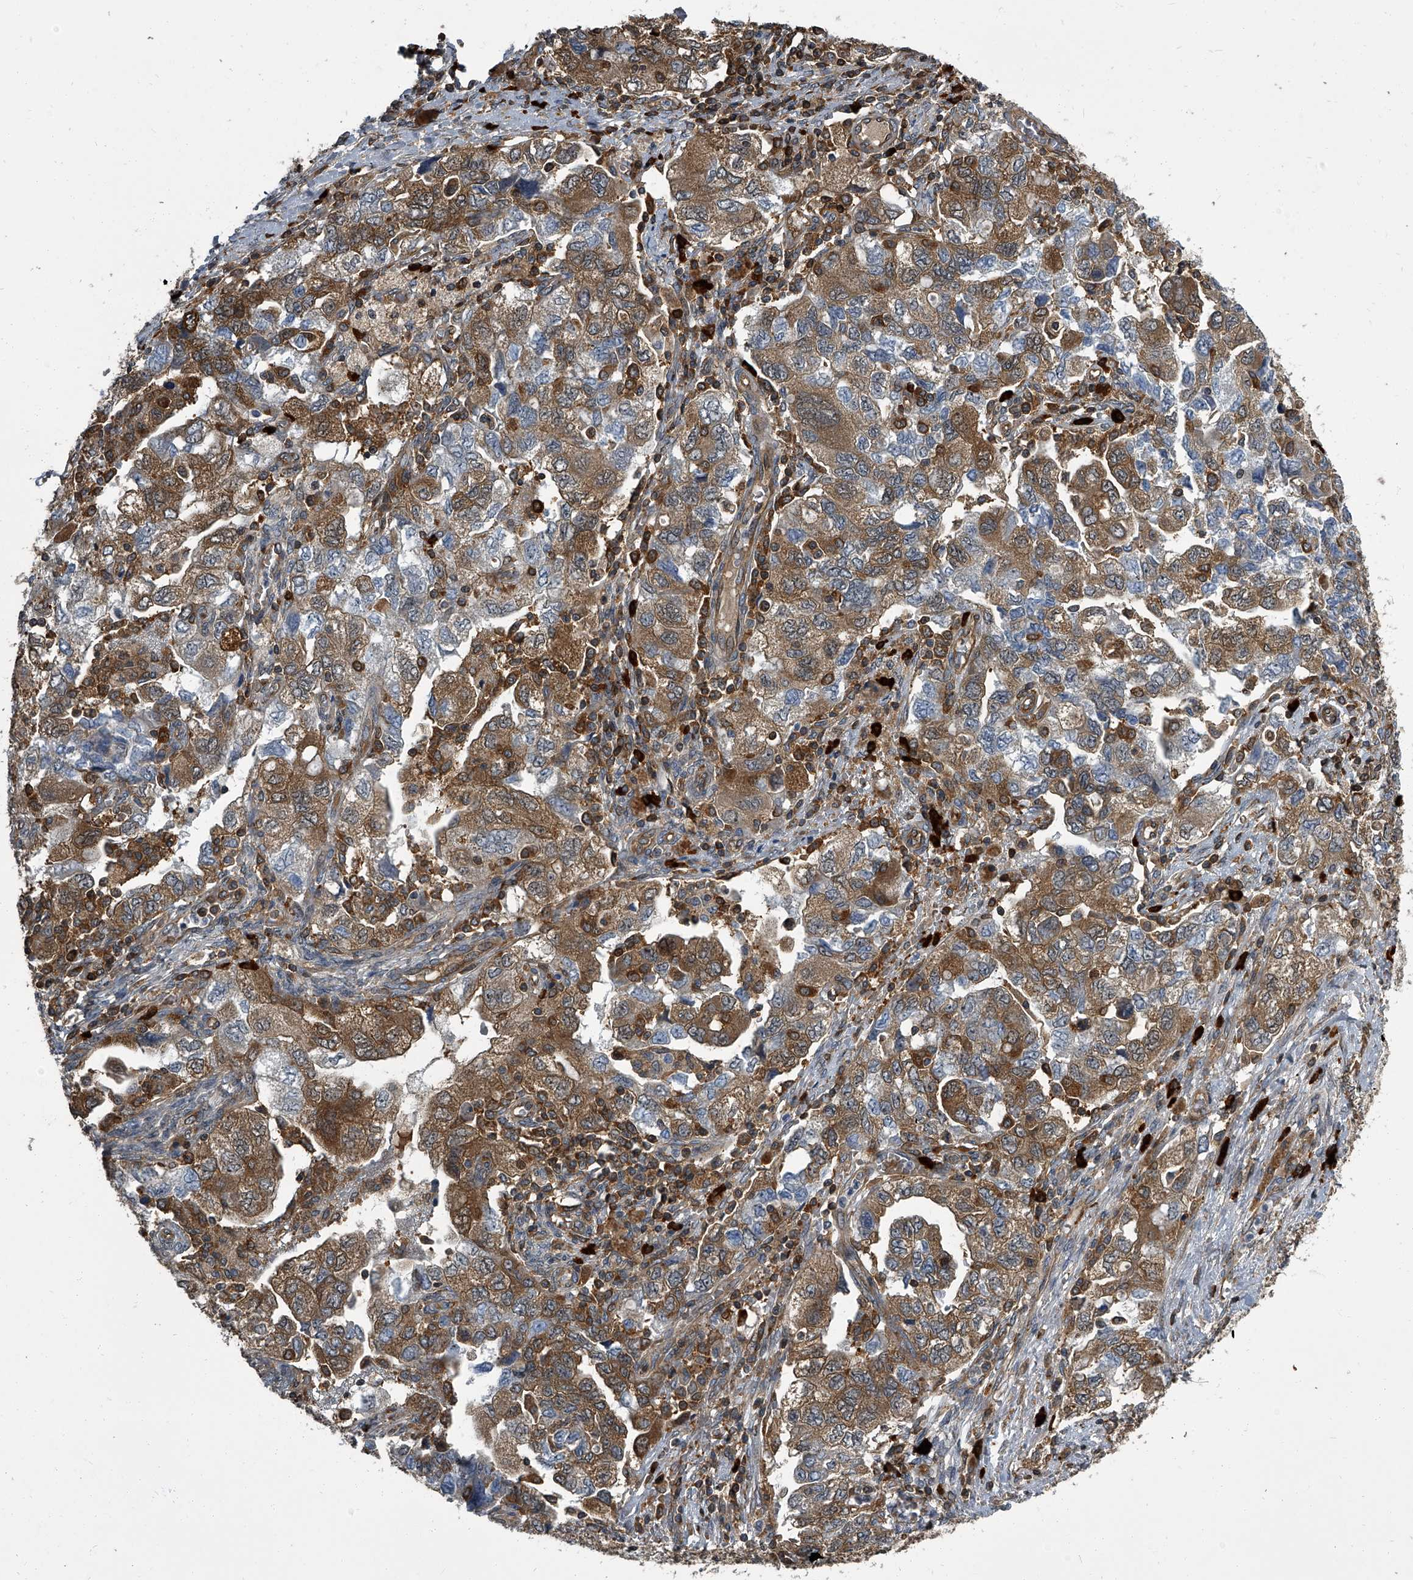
{"staining": {"intensity": "moderate", "quantity": ">75%", "location": "cytoplasmic/membranous"}, "tissue": "ovarian cancer", "cell_type": "Tumor cells", "image_type": "cancer", "snomed": [{"axis": "morphology", "description": "Carcinoma, NOS"}, {"axis": "morphology", "description": "Cystadenocarcinoma, serous, NOS"}, {"axis": "topography", "description": "Ovary"}], "caption": "A medium amount of moderate cytoplasmic/membranous staining is present in about >75% of tumor cells in serous cystadenocarcinoma (ovarian) tissue.", "gene": "CDV3", "patient": {"sex": "female", "age": 69}}